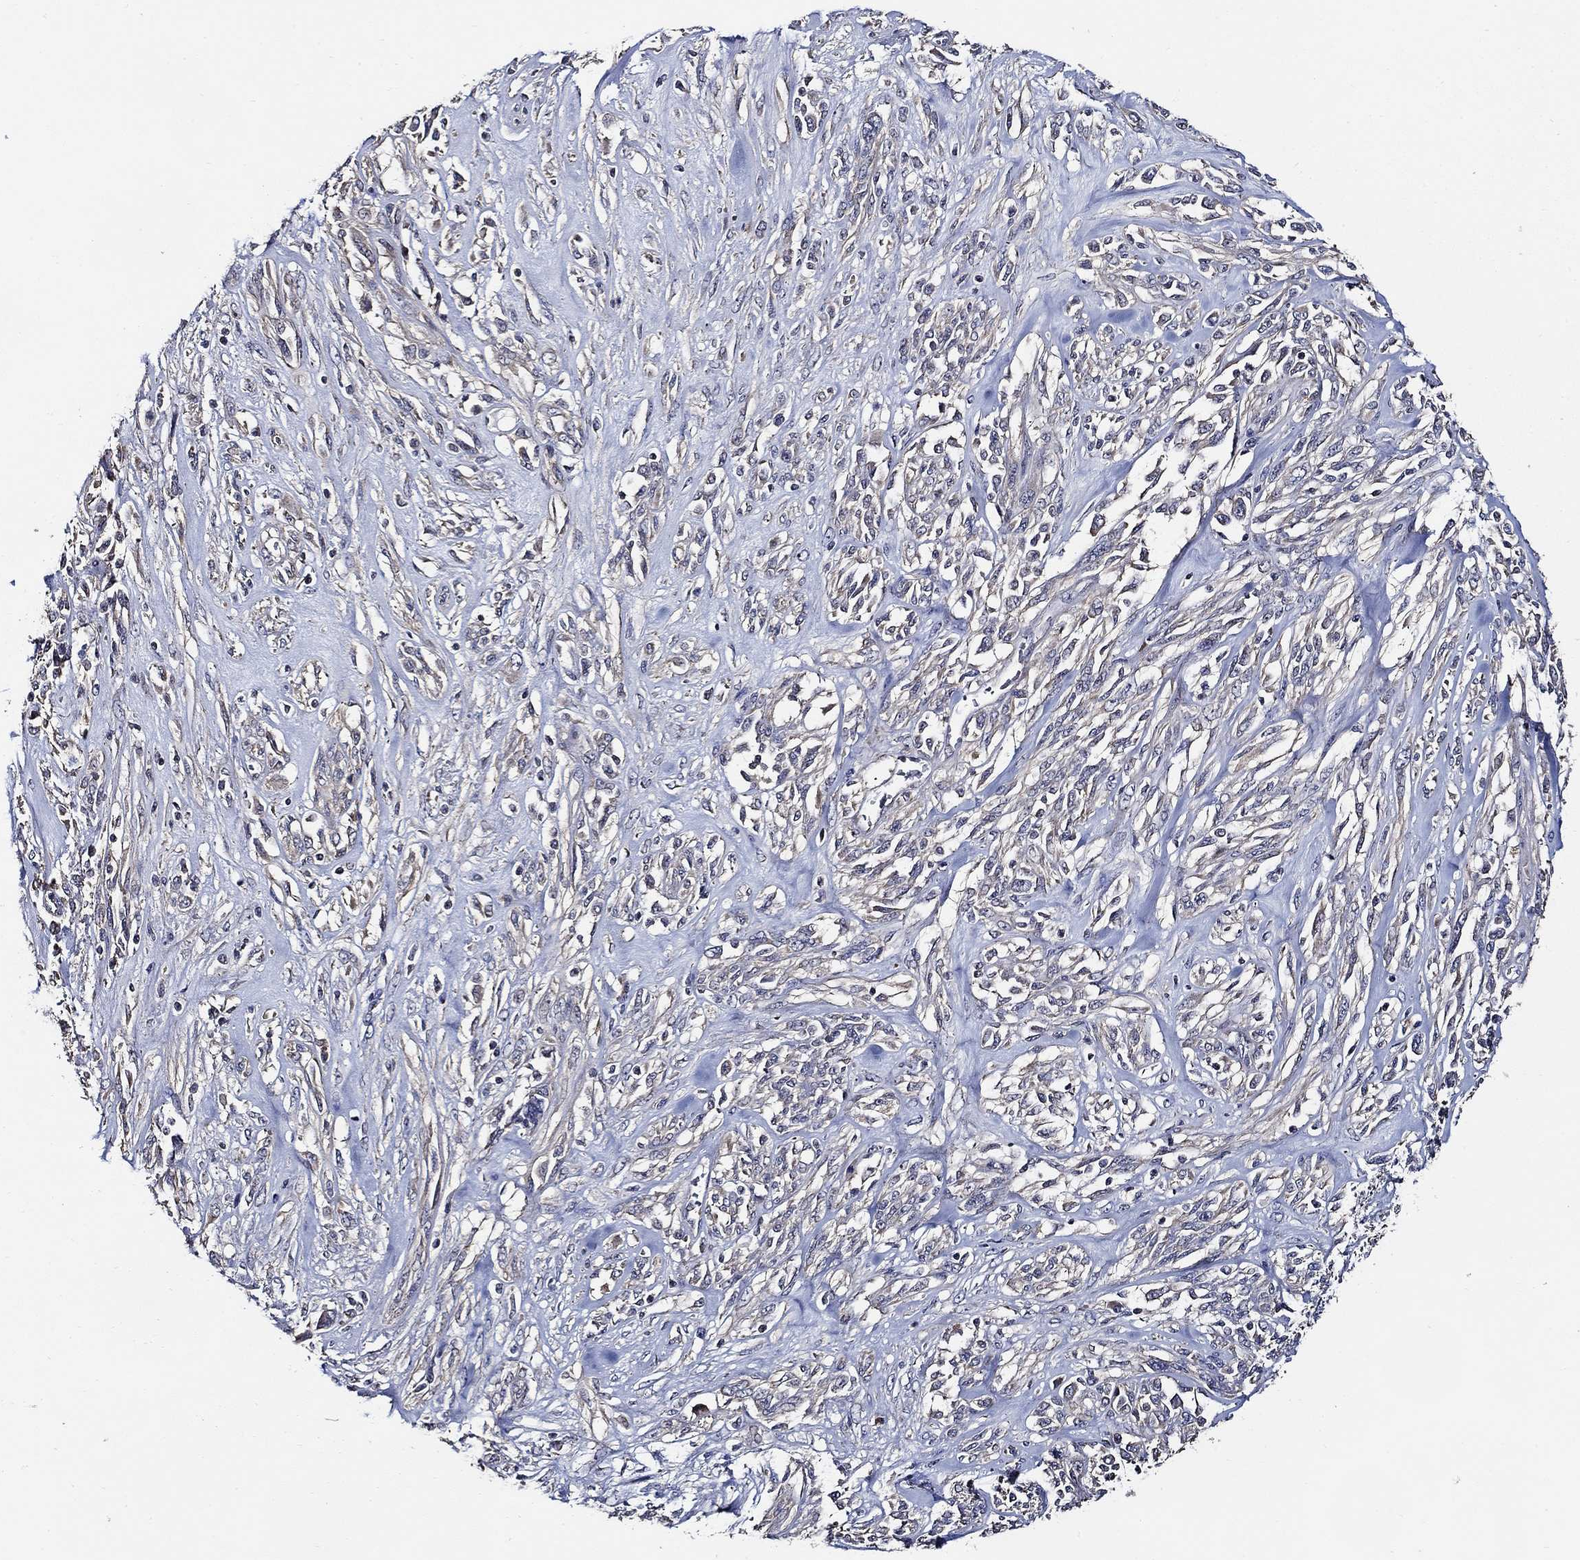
{"staining": {"intensity": "negative", "quantity": "none", "location": "none"}, "tissue": "melanoma", "cell_type": "Tumor cells", "image_type": "cancer", "snomed": [{"axis": "morphology", "description": "Malignant melanoma, NOS"}, {"axis": "topography", "description": "Skin"}], "caption": "Micrograph shows no significant protein staining in tumor cells of malignant melanoma.", "gene": "WDR53", "patient": {"sex": "female", "age": 91}}